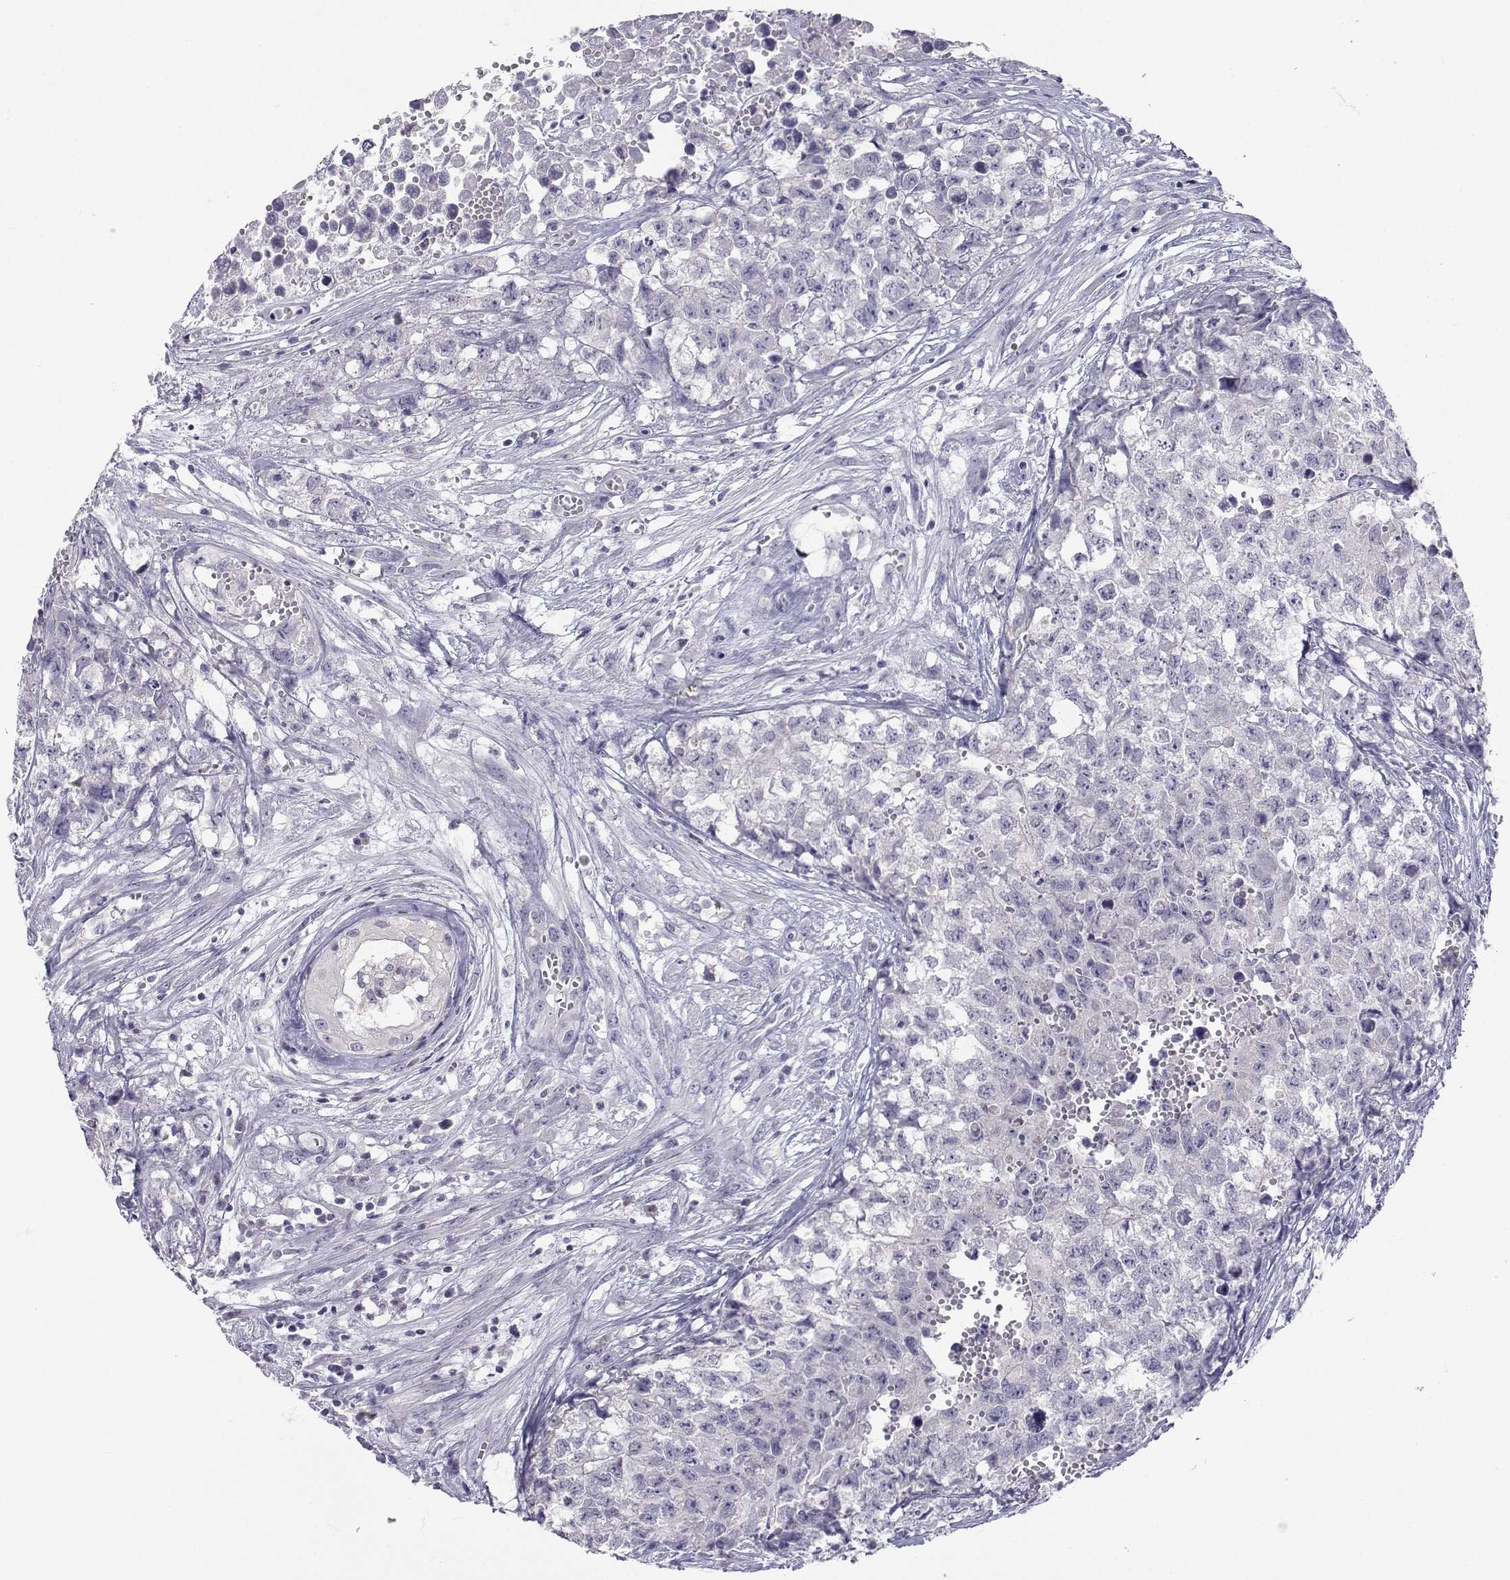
{"staining": {"intensity": "negative", "quantity": "none", "location": "none"}, "tissue": "testis cancer", "cell_type": "Tumor cells", "image_type": "cancer", "snomed": [{"axis": "morphology", "description": "Seminoma, NOS"}, {"axis": "morphology", "description": "Carcinoma, Embryonal, NOS"}, {"axis": "topography", "description": "Testis"}], "caption": "Tumor cells show no significant protein staining in testis embryonal carcinoma.", "gene": "SLC6A3", "patient": {"sex": "male", "age": 22}}